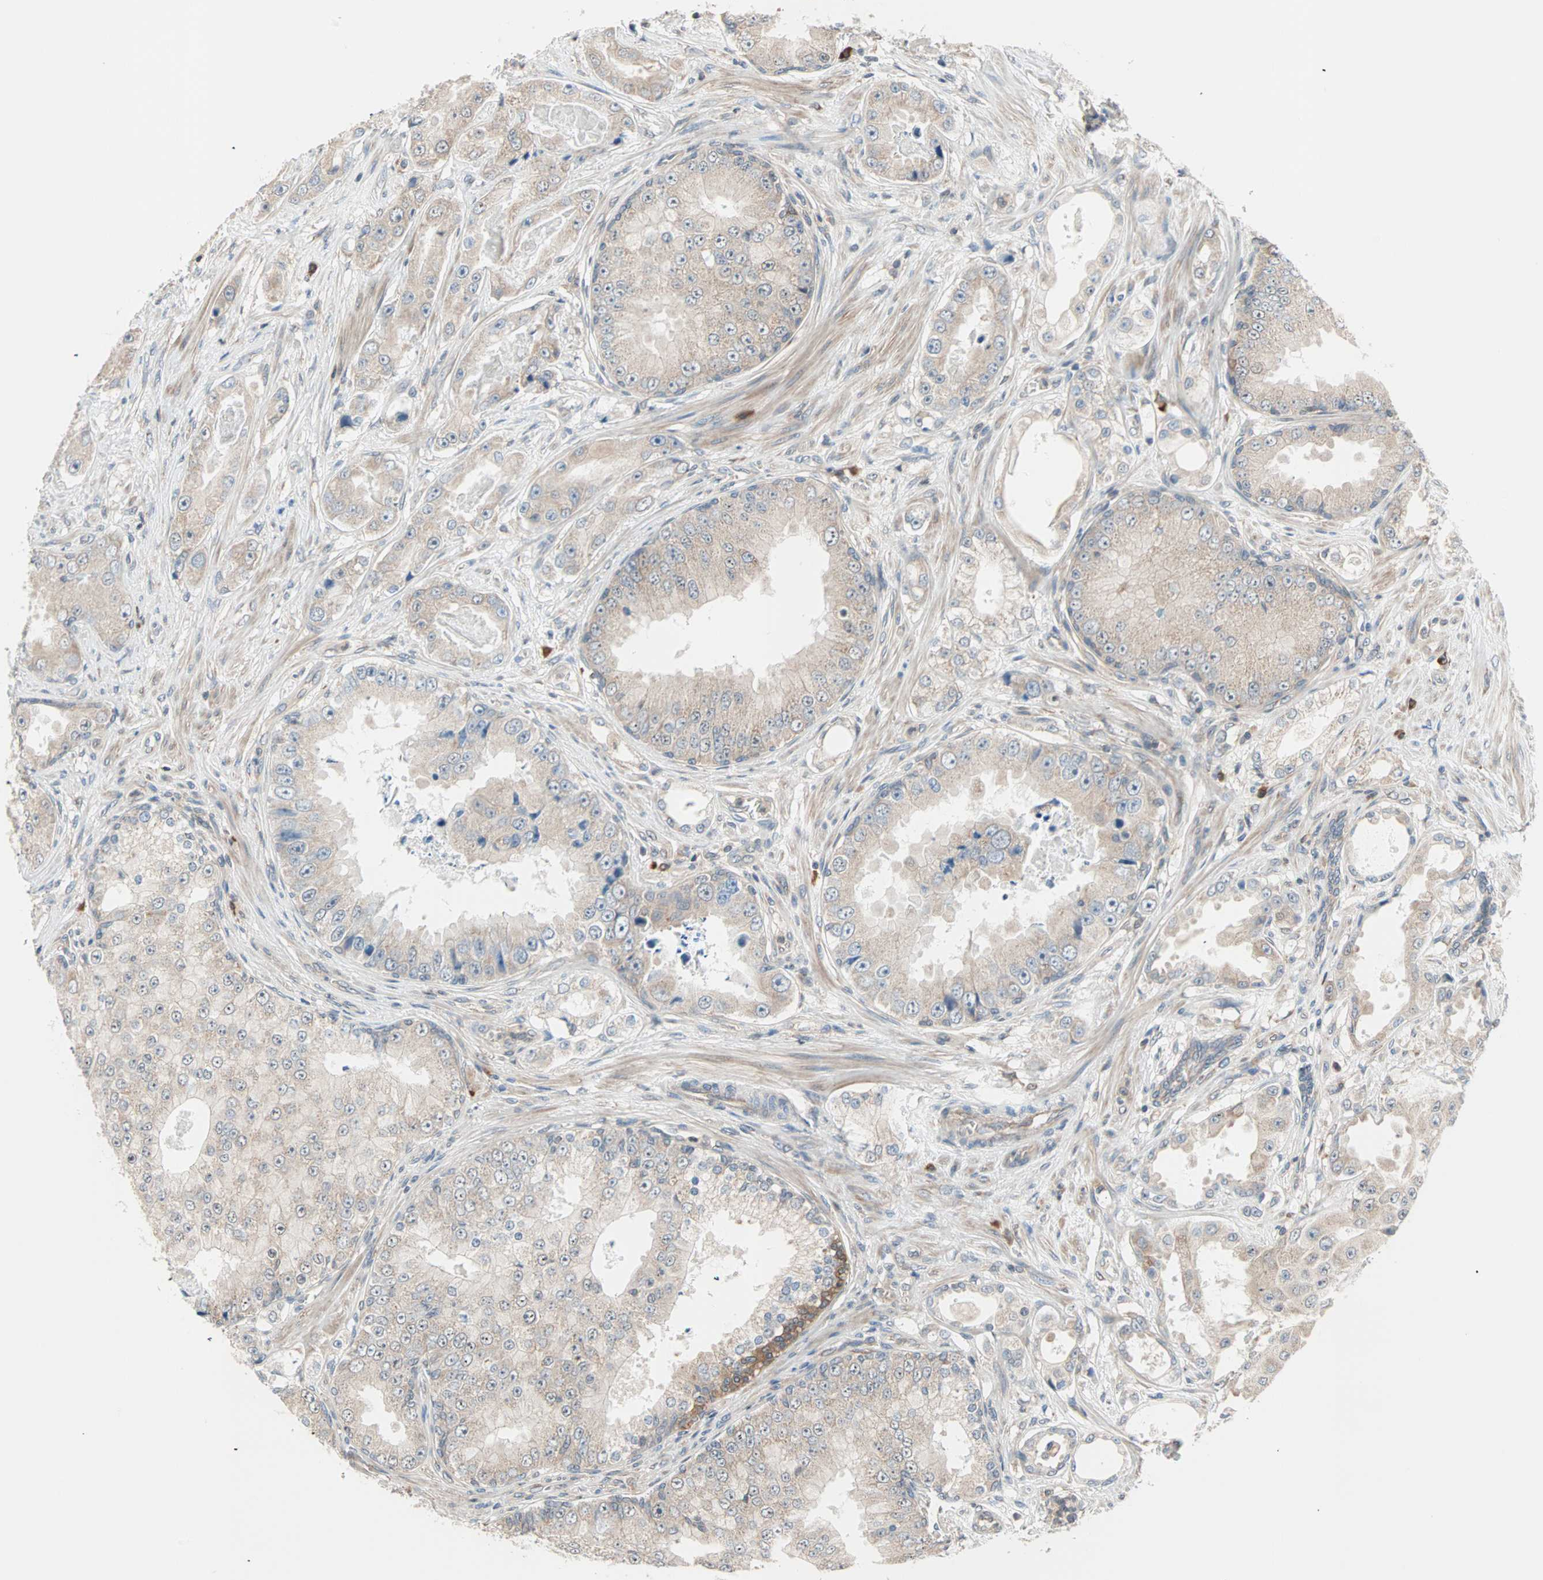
{"staining": {"intensity": "weak", "quantity": ">75%", "location": "cytoplasmic/membranous"}, "tissue": "prostate cancer", "cell_type": "Tumor cells", "image_type": "cancer", "snomed": [{"axis": "morphology", "description": "Adenocarcinoma, High grade"}, {"axis": "topography", "description": "Prostate"}], "caption": "A micrograph showing weak cytoplasmic/membranous positivity in approximately >75% of tumor cells in prostate cancer, as visualized by brown immunohistochemical staining.", "gene": "SAR1A", "patient": {"sex": "male", "age": 73}}